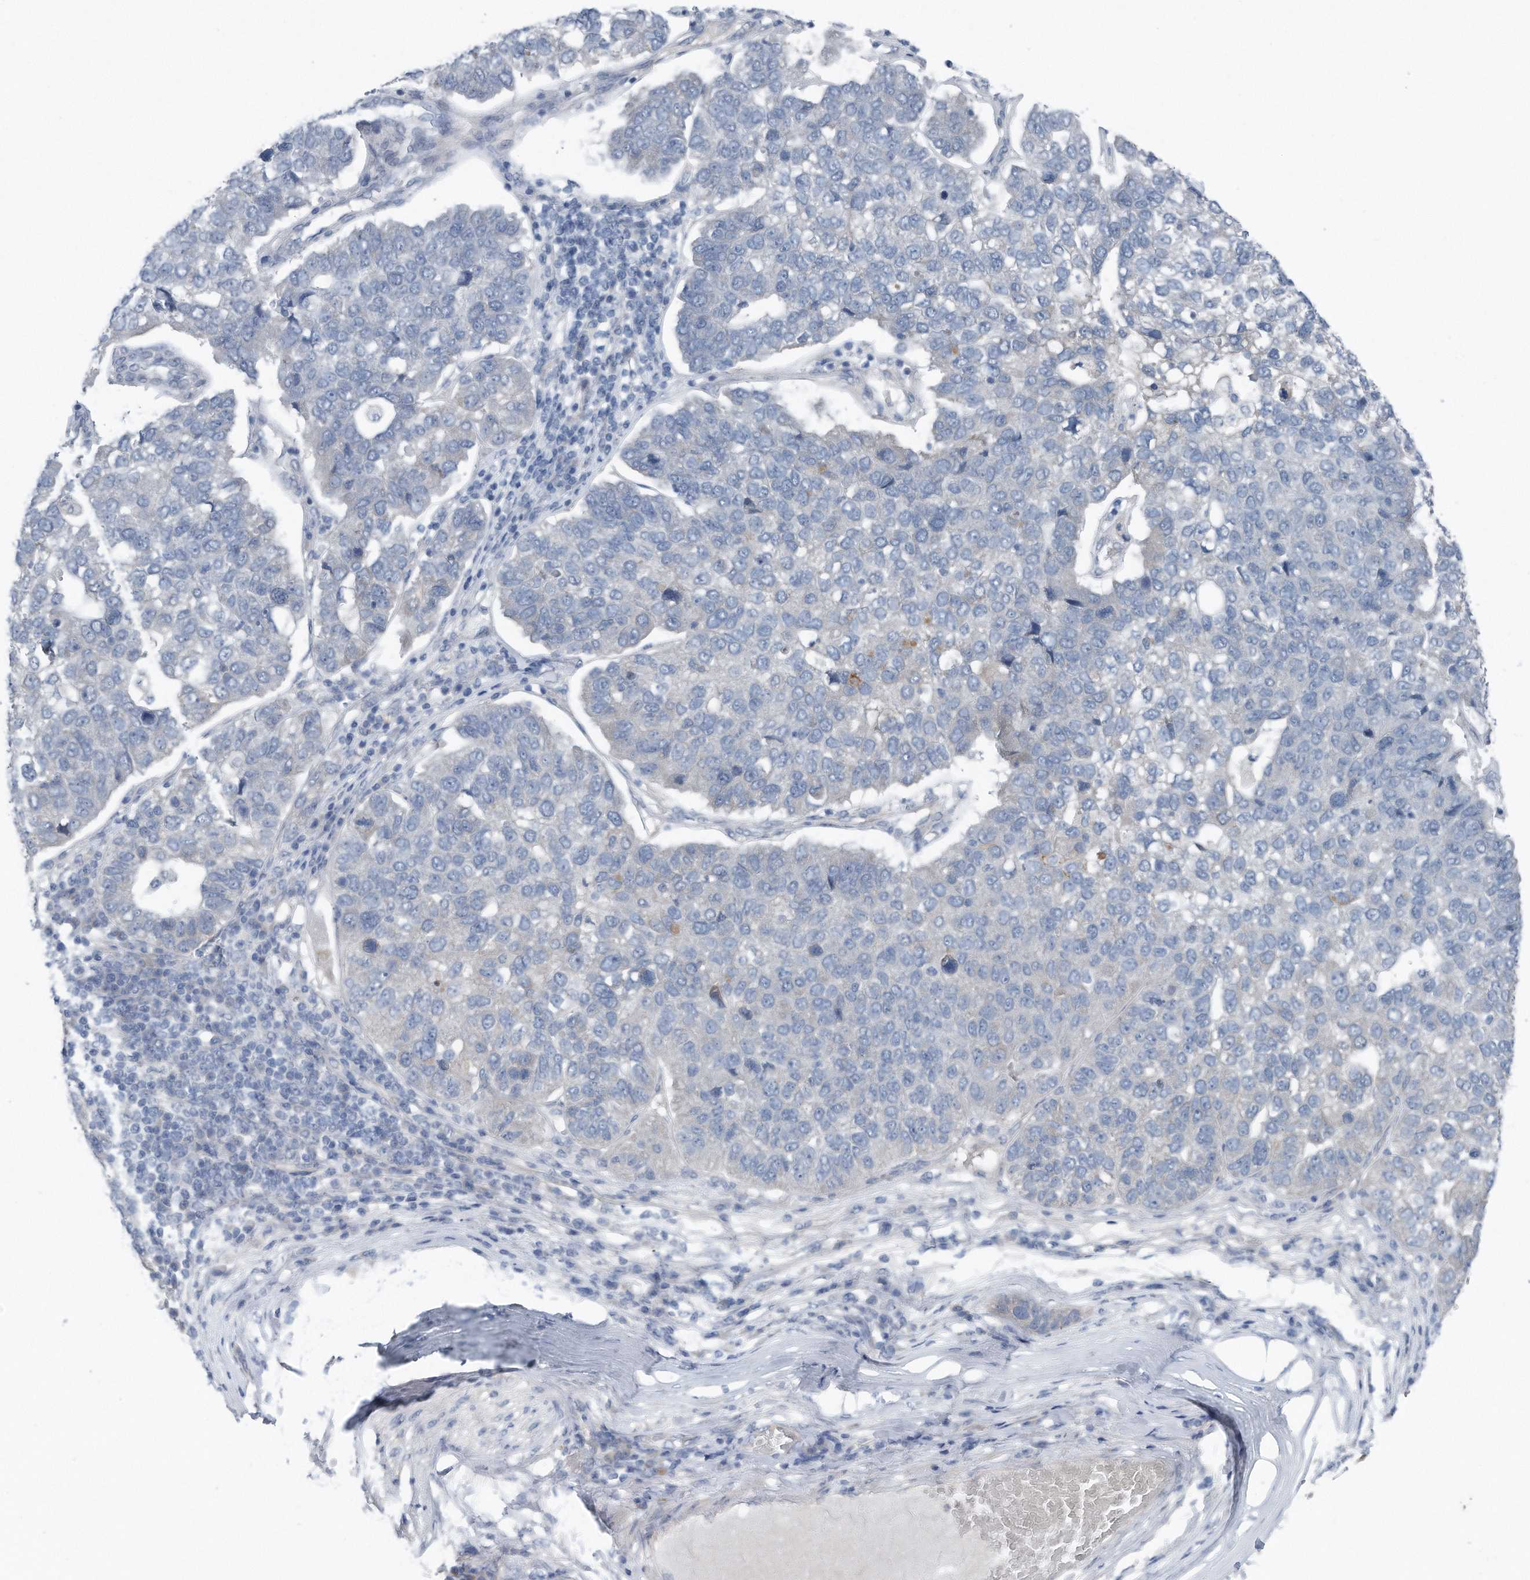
{"staining": {"intensity": "negative", "quantity": "none", "location": "none"}, "tissue": "pancreatic cancer", "cell_type": "Tumor cells", "image_type": "cancer", "snomed": [{"axis": "morphology", "description": "Adenocarcinoma, NOS"}, {"axis": "topography", "description": "Pancreas"}], "caption": "DAB (3,3'-diaminobenzidine) immunohistochemical staining of human pancreatic cancer demonstrates no significant expression in tumor cells.", "gene": "YRDC", "patient": {"sex": "female", "age": 61}}